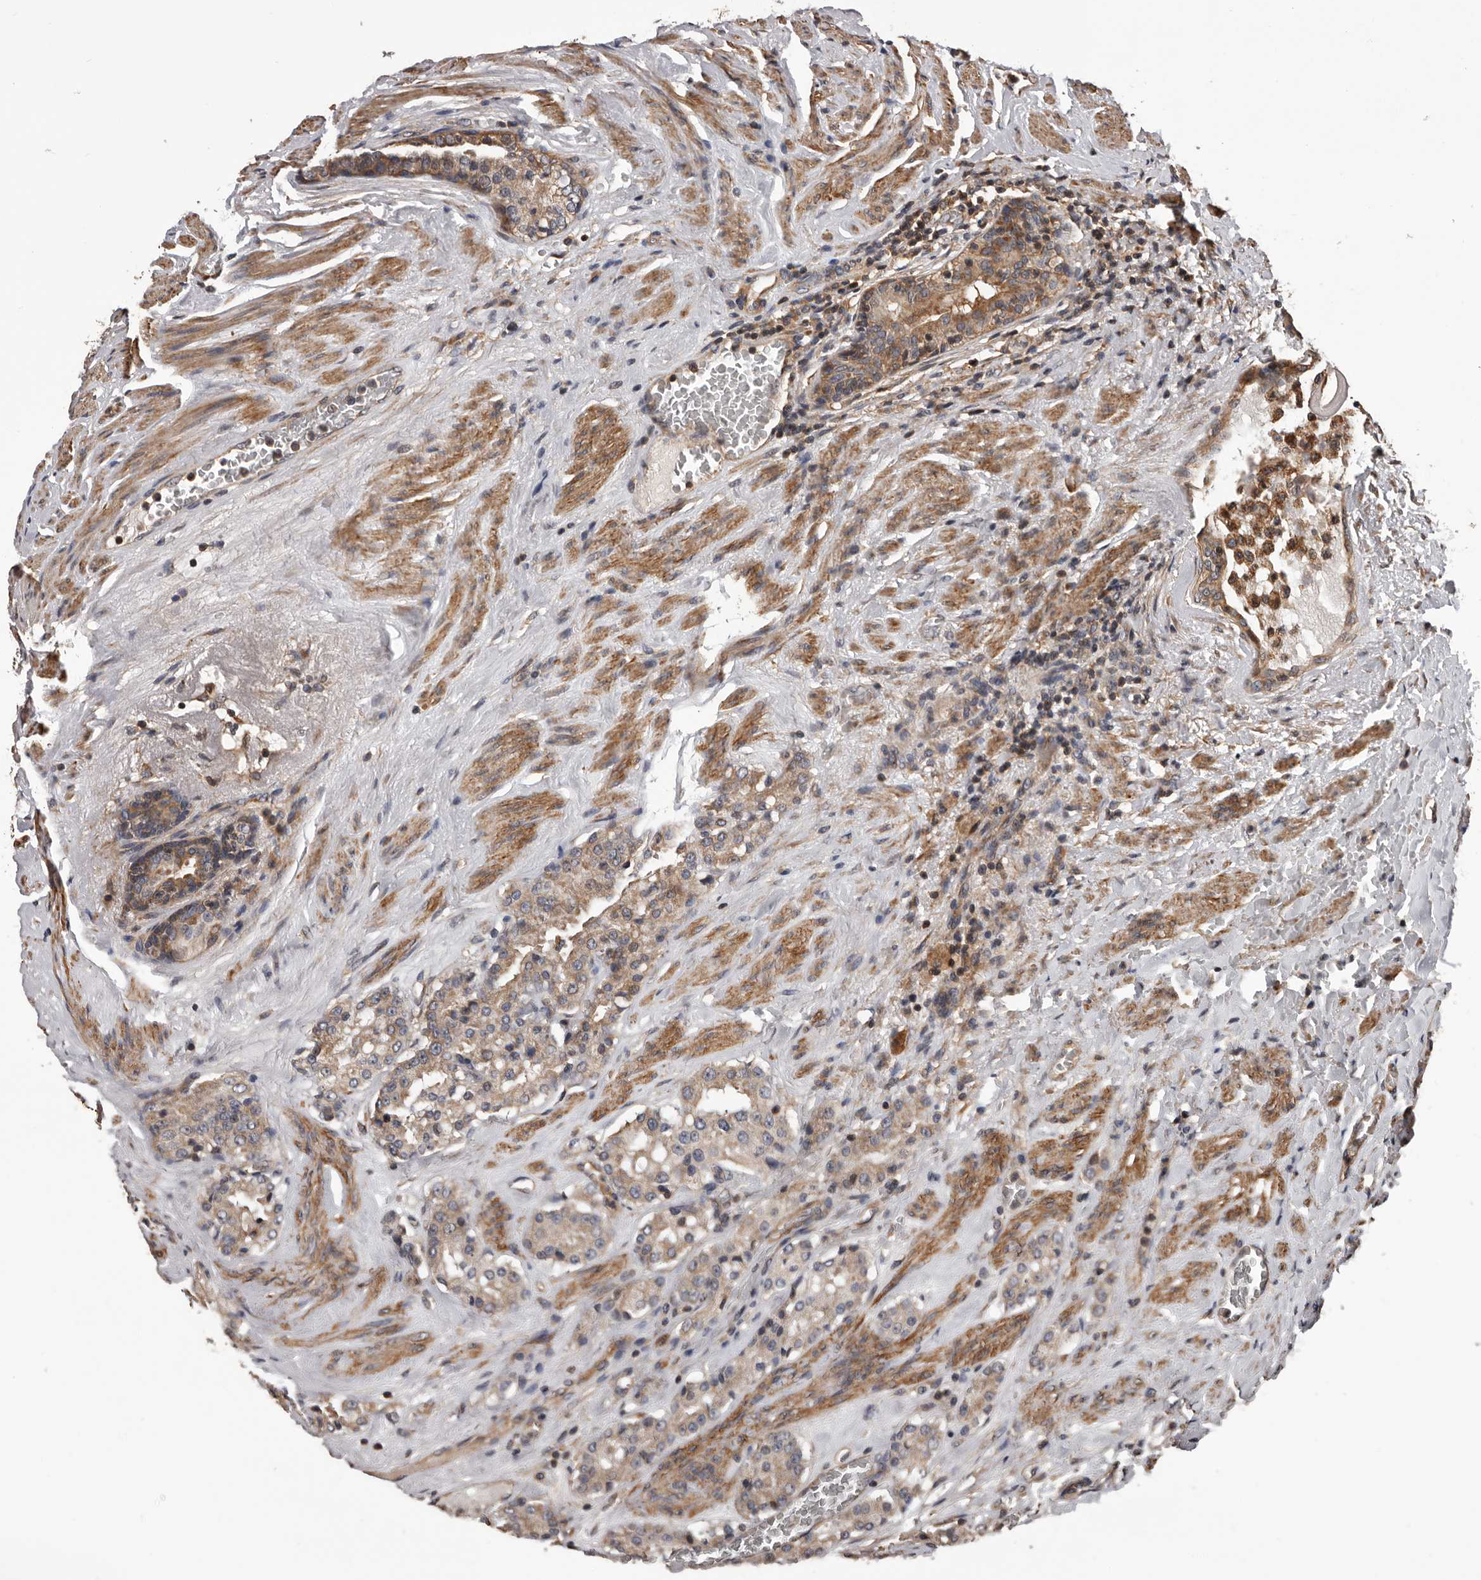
{"staining": {"intensity": "weak", "quantity": ">75%", "location": "cytoplasmic/membranous"}, "tissue": "prostate cancer", "cell_type": "Tumor cells", "image_type": "cancer", "snomed": [{"axis": "morphology", "description": "Adenocarcinoma, Medium grade"}, {"axis": "topography", "description": "Prostate"}], "caption": "Tumor cells demonstrate weak cytoplasmic/membranous positivity in approximately >75% of cells in prostate medium-grade adenocarcinoma.", "gene": "ADAMTS2", "patient": {"sex": "male", "age": 72}}